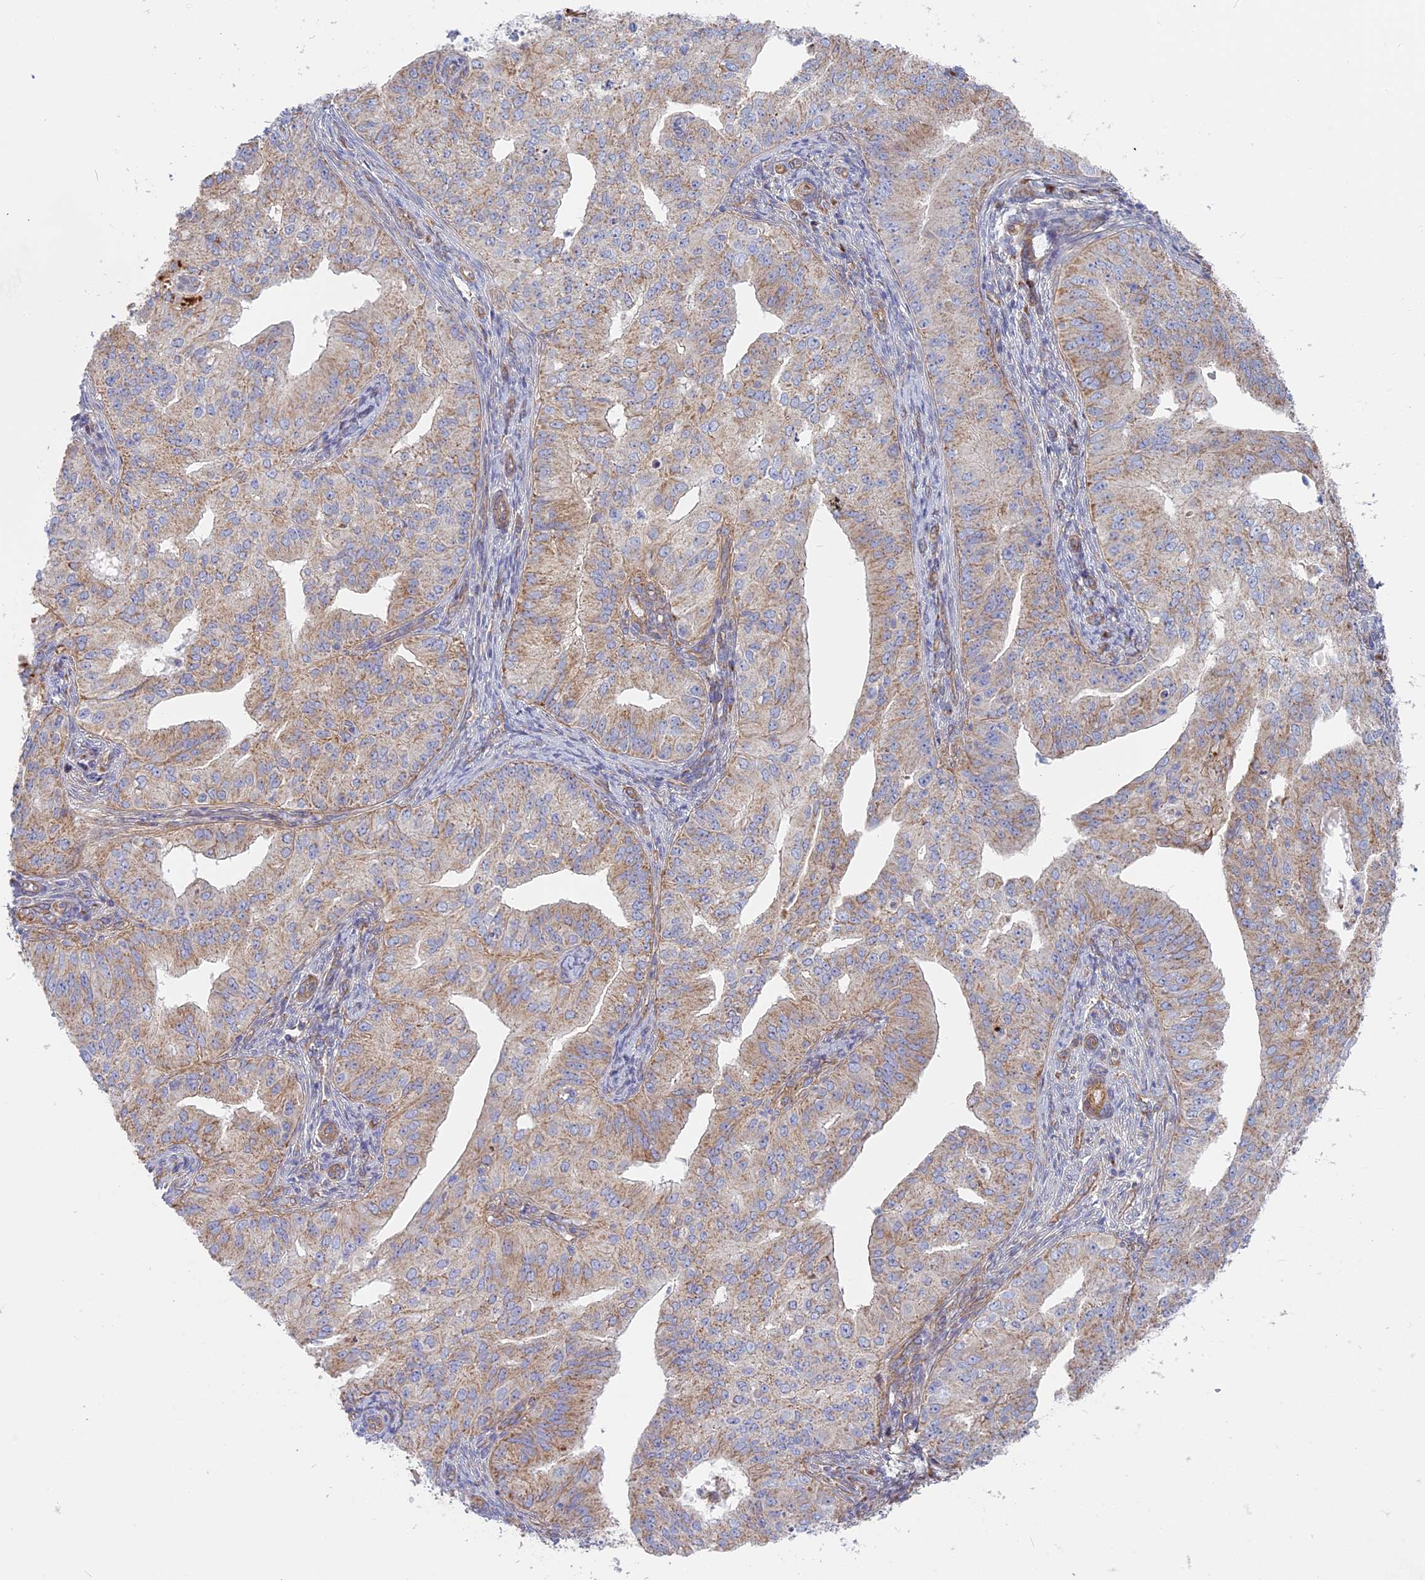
{"staining": {"intensity": "weak", "quantity": "<25%", "location": "cytoplasmic/membranous"}, "tissue": "endometrial cancer", "cell_type": "Tumor cells", "image_type": "cancer", "snomed": [{"axis": "morphology", "description": "Adenocarcinoma, NOS"}, {"axis": "topography", "description": "Endometrium"}], "caption": "High power microscopy image of an IHC photomicrograph of endometrial cancer (adenocarcinoma), revealing no significant positivity in tumor cells.", "gene": "DDA1", "patient": {"sex": "female", "age": 50}}